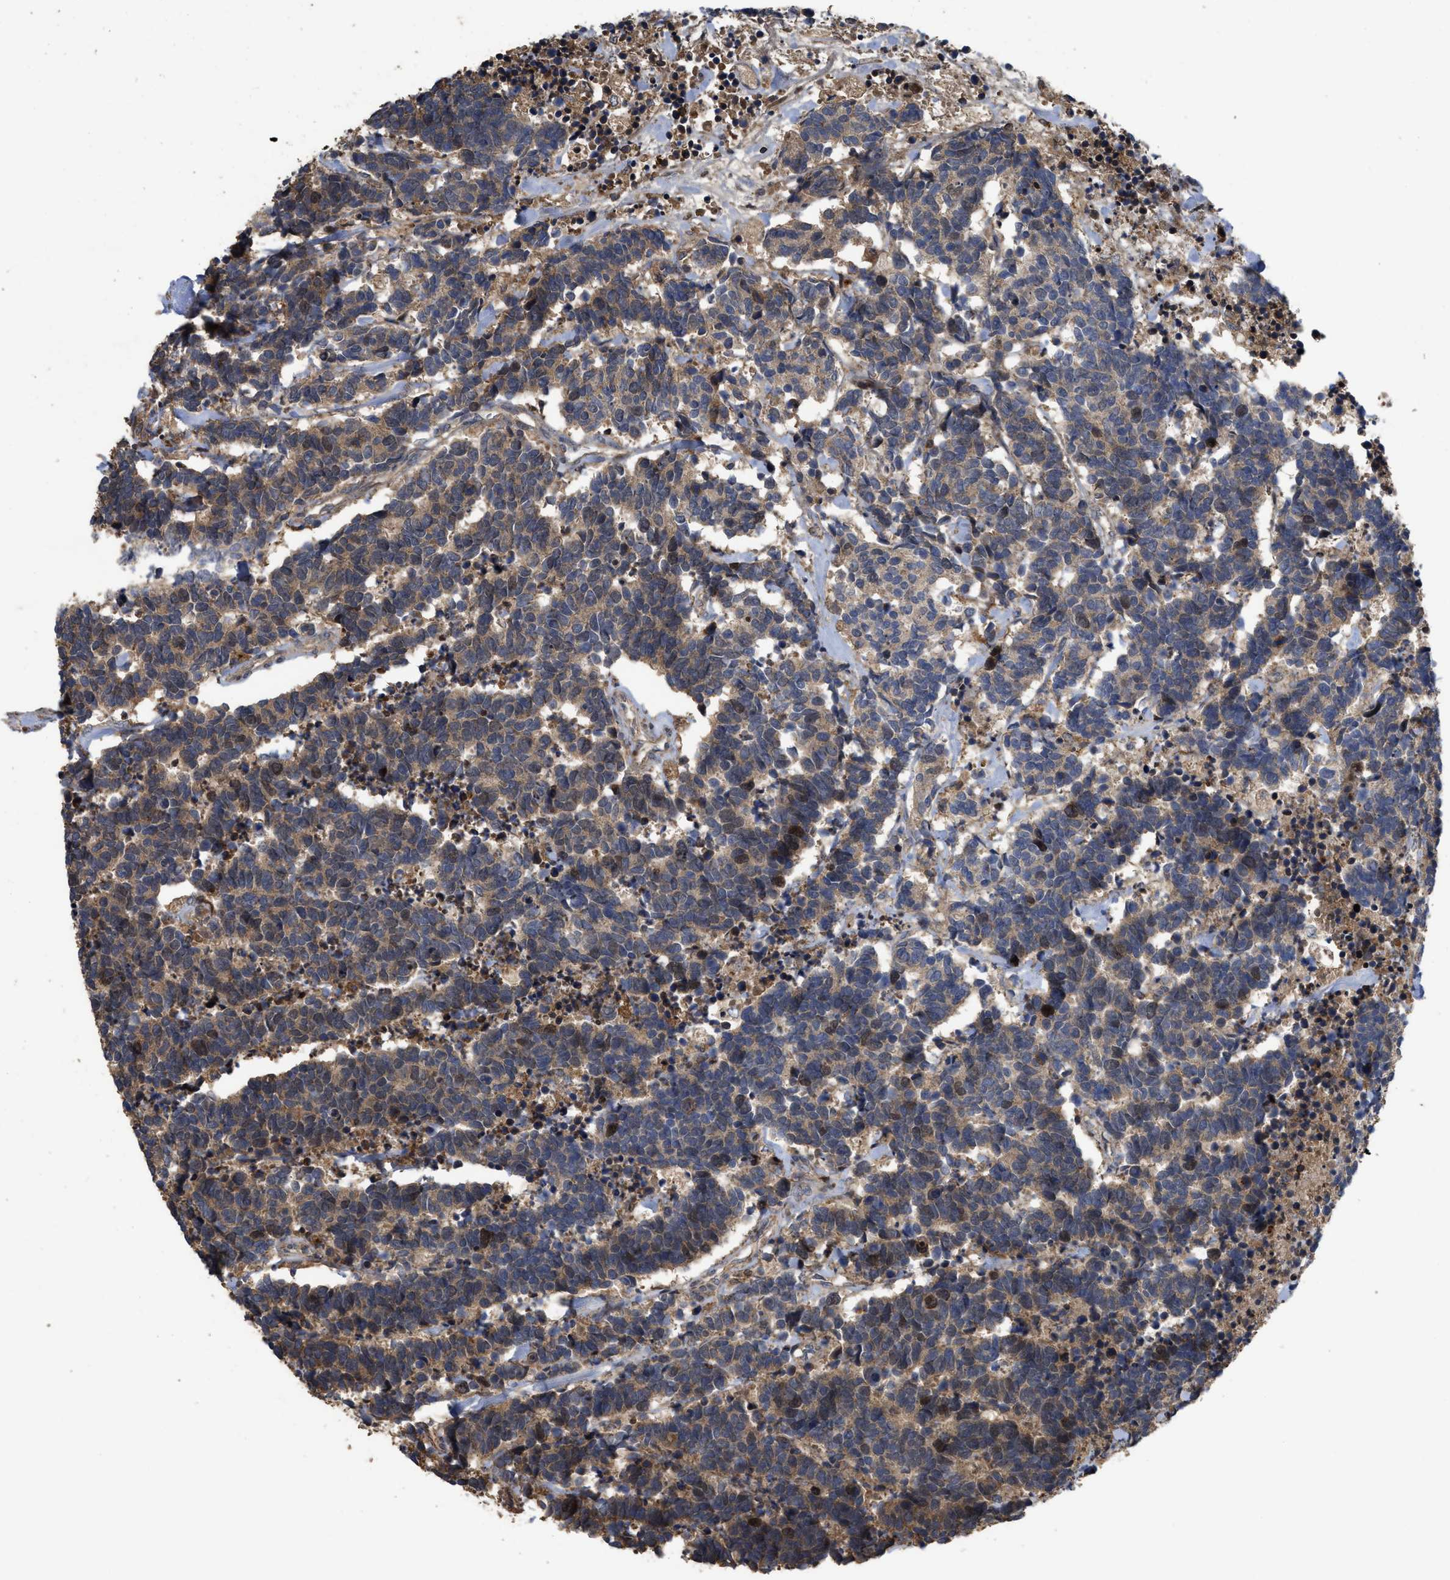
{"staining": {"intensity": "moderate", "quantity": ">75%", "location": "cytoplasmic/membranous"}, "tissue": "carcinoid", "cell_type": "Tumor cells", "image_type": "cancer", "snomed": [{"axis": "morphology", "description": "Carcinoma, NOS"}, {"axis": "morphology", "description": "Carcinoid, malignant, NOS"}, {"axis": "topography", "description": "Urinary bladder"}], "caption": "Tumor cells reveal medium levels of moderate cytoplasmic/membranous staining in about >75% of cells in human carcinoma. (Brightfield microscopy of DAB IHC at high magnification).", "gene": "CBR3", "patient": {"sex": "male", "age": 57}}